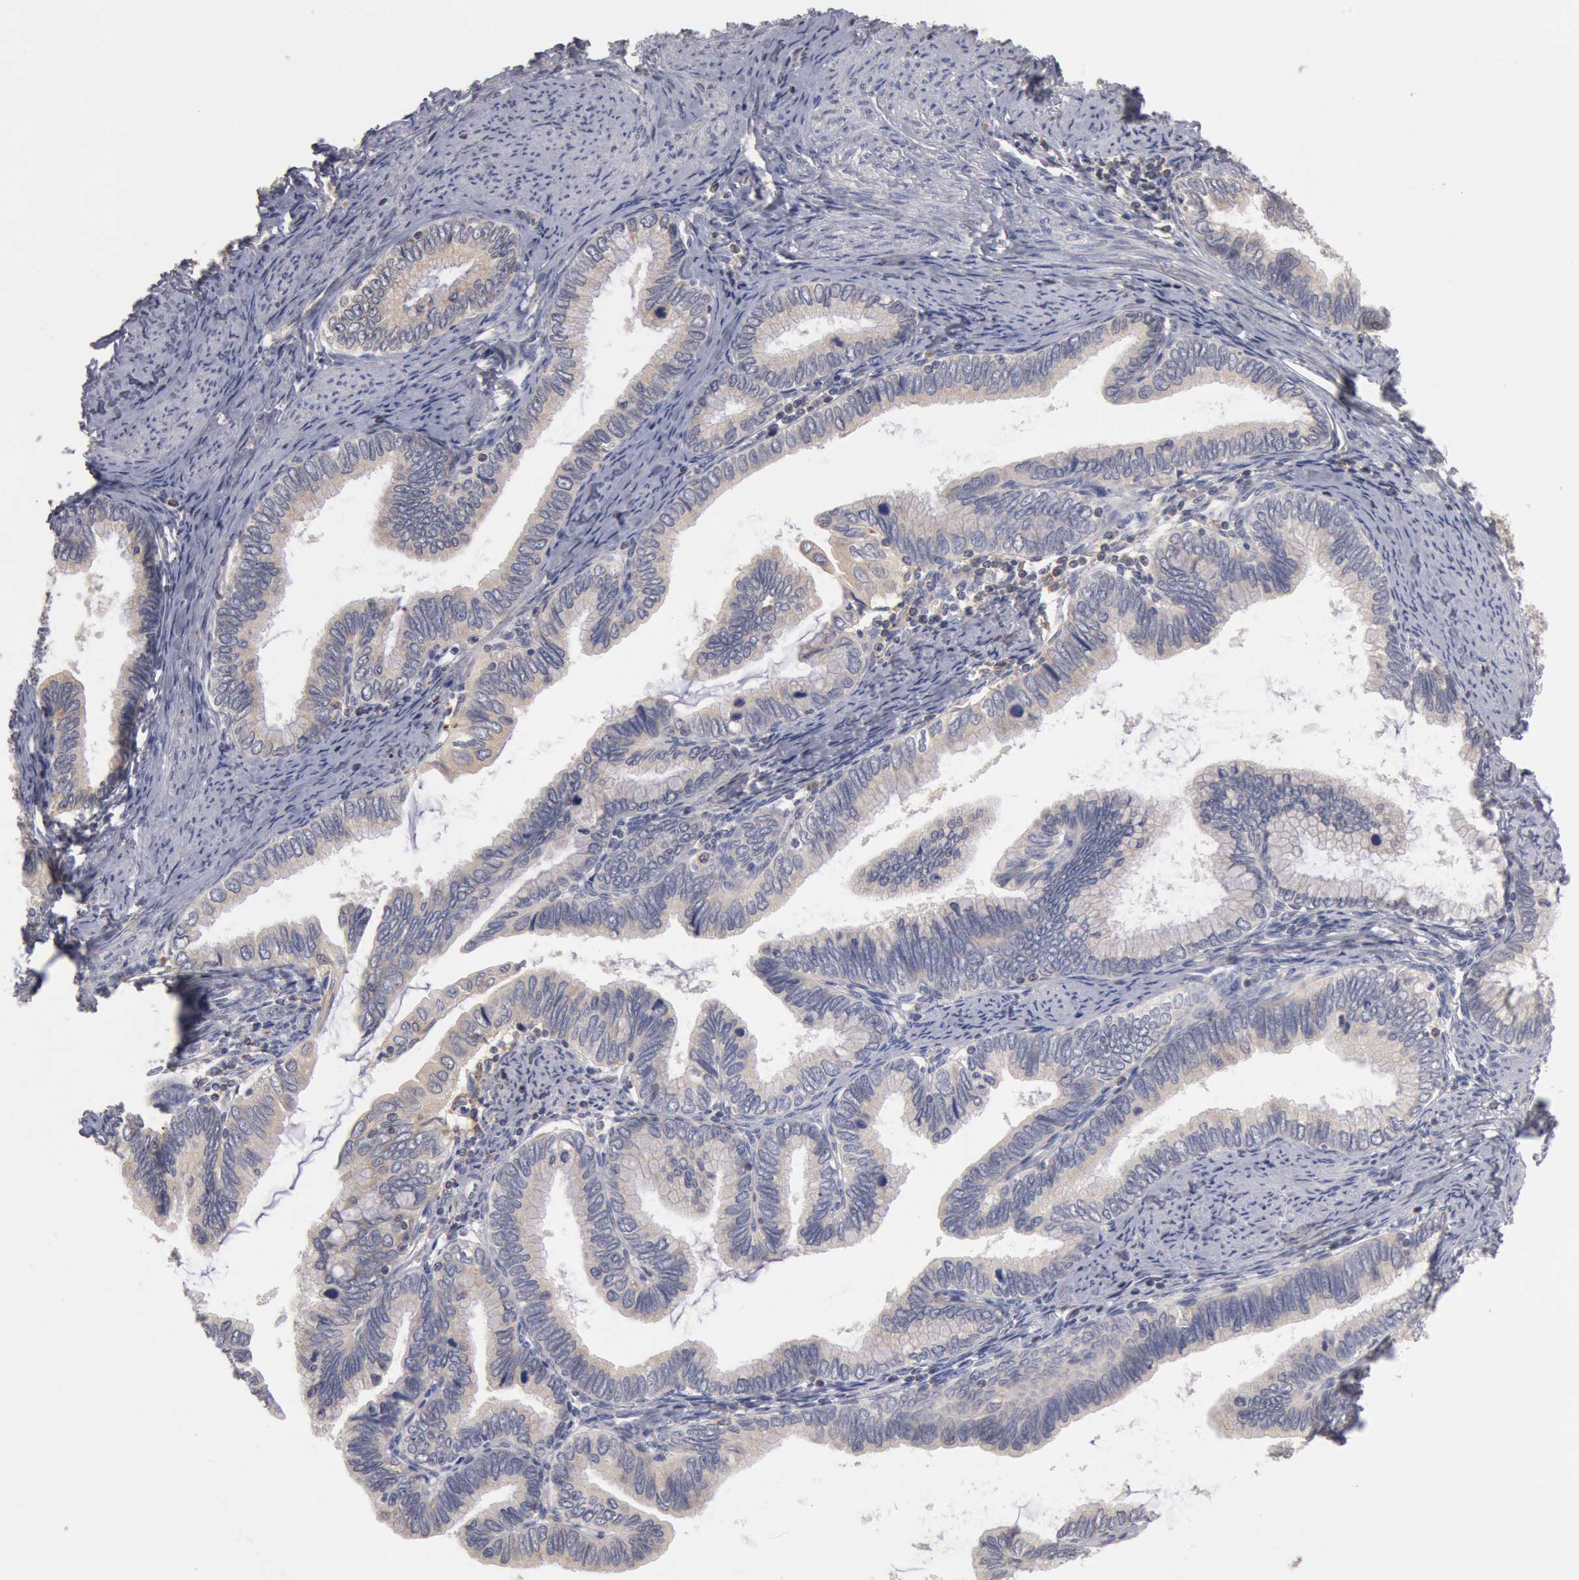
{"staining": {"intensity": "negative", "quantity": "none", "location": "none"}, "tissue": "cervical cancer", "cell_type": "Tumor cells", "image_type": "cancer", "snomed": [{"axis": "morphology", "description": "Adenocarcinoma, NOS"}, {"axis": "topography", "description": "Cervix"}], "caption": "A micrograph of cervical adenocarcinoma stained for a protein exhibits no brown staining in tumor cells. (DAB immunohistochemistry (IHC), high magnification).", "gene": "OSBPL8", "patient": {"sex": "female", "age": 49}}